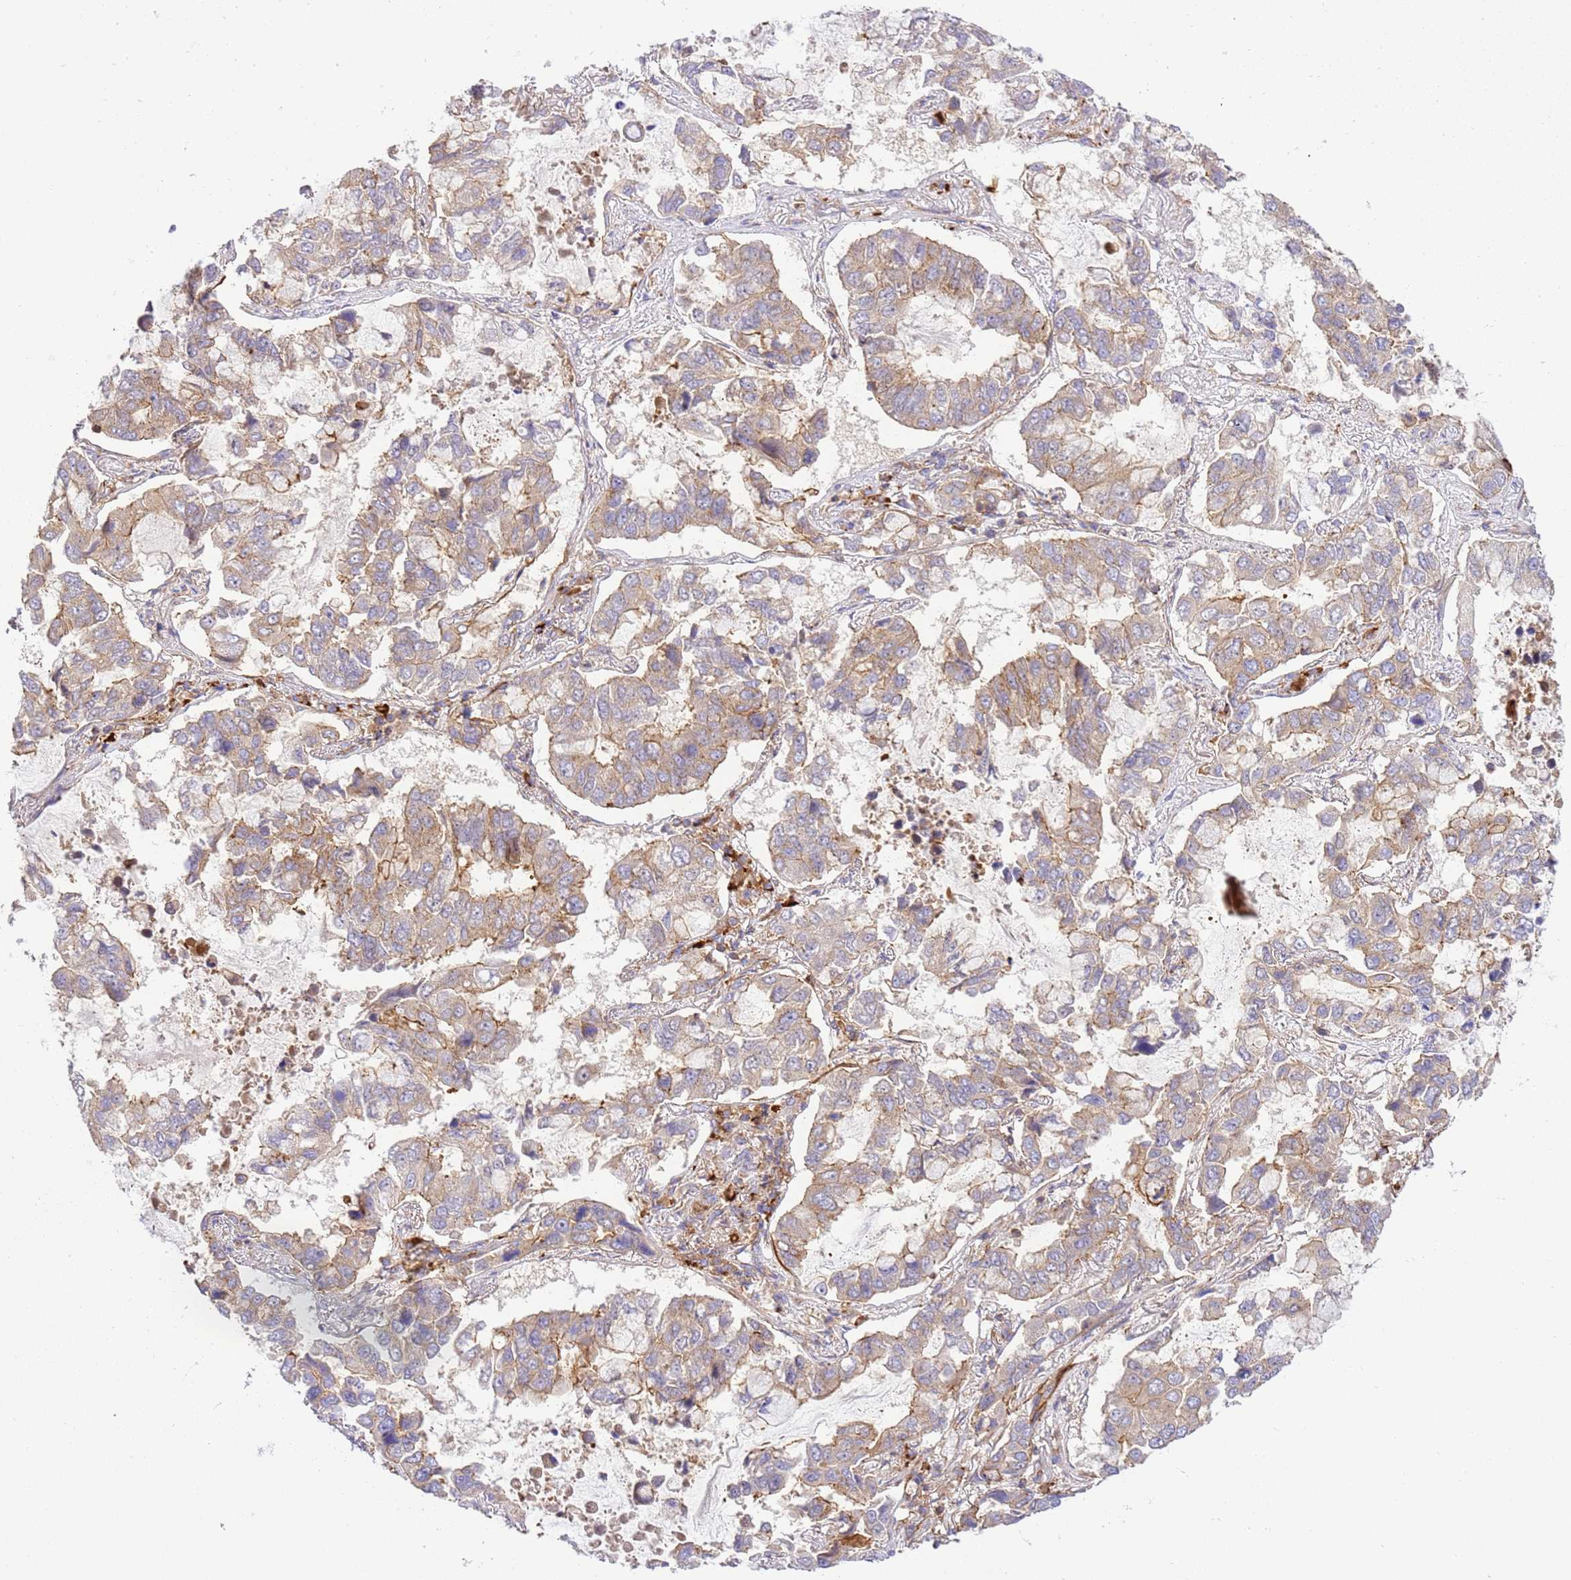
{"staining": {"intensity": "weak", "quantity": "25%-75%", "location": "cytoplasmic/membranous"}, "tissue": "lung cancer", "cell_type": "Tumor cells", "image_type": "cancer", "snomed": [{"axis": "morphology", "description": "Adenocarcinoma, NOS"}, {"axis": "topography", "description": "Lung"}], "caption": "Immunohistochemistry (IHC) of lung adenocarcinoma shows low levels of weak cytoplasmic/membranous staining in approximately 25%-75% of tumor cells.", "gene": "EFCAB8", "patient": {"sex": "male", "age": 64}}